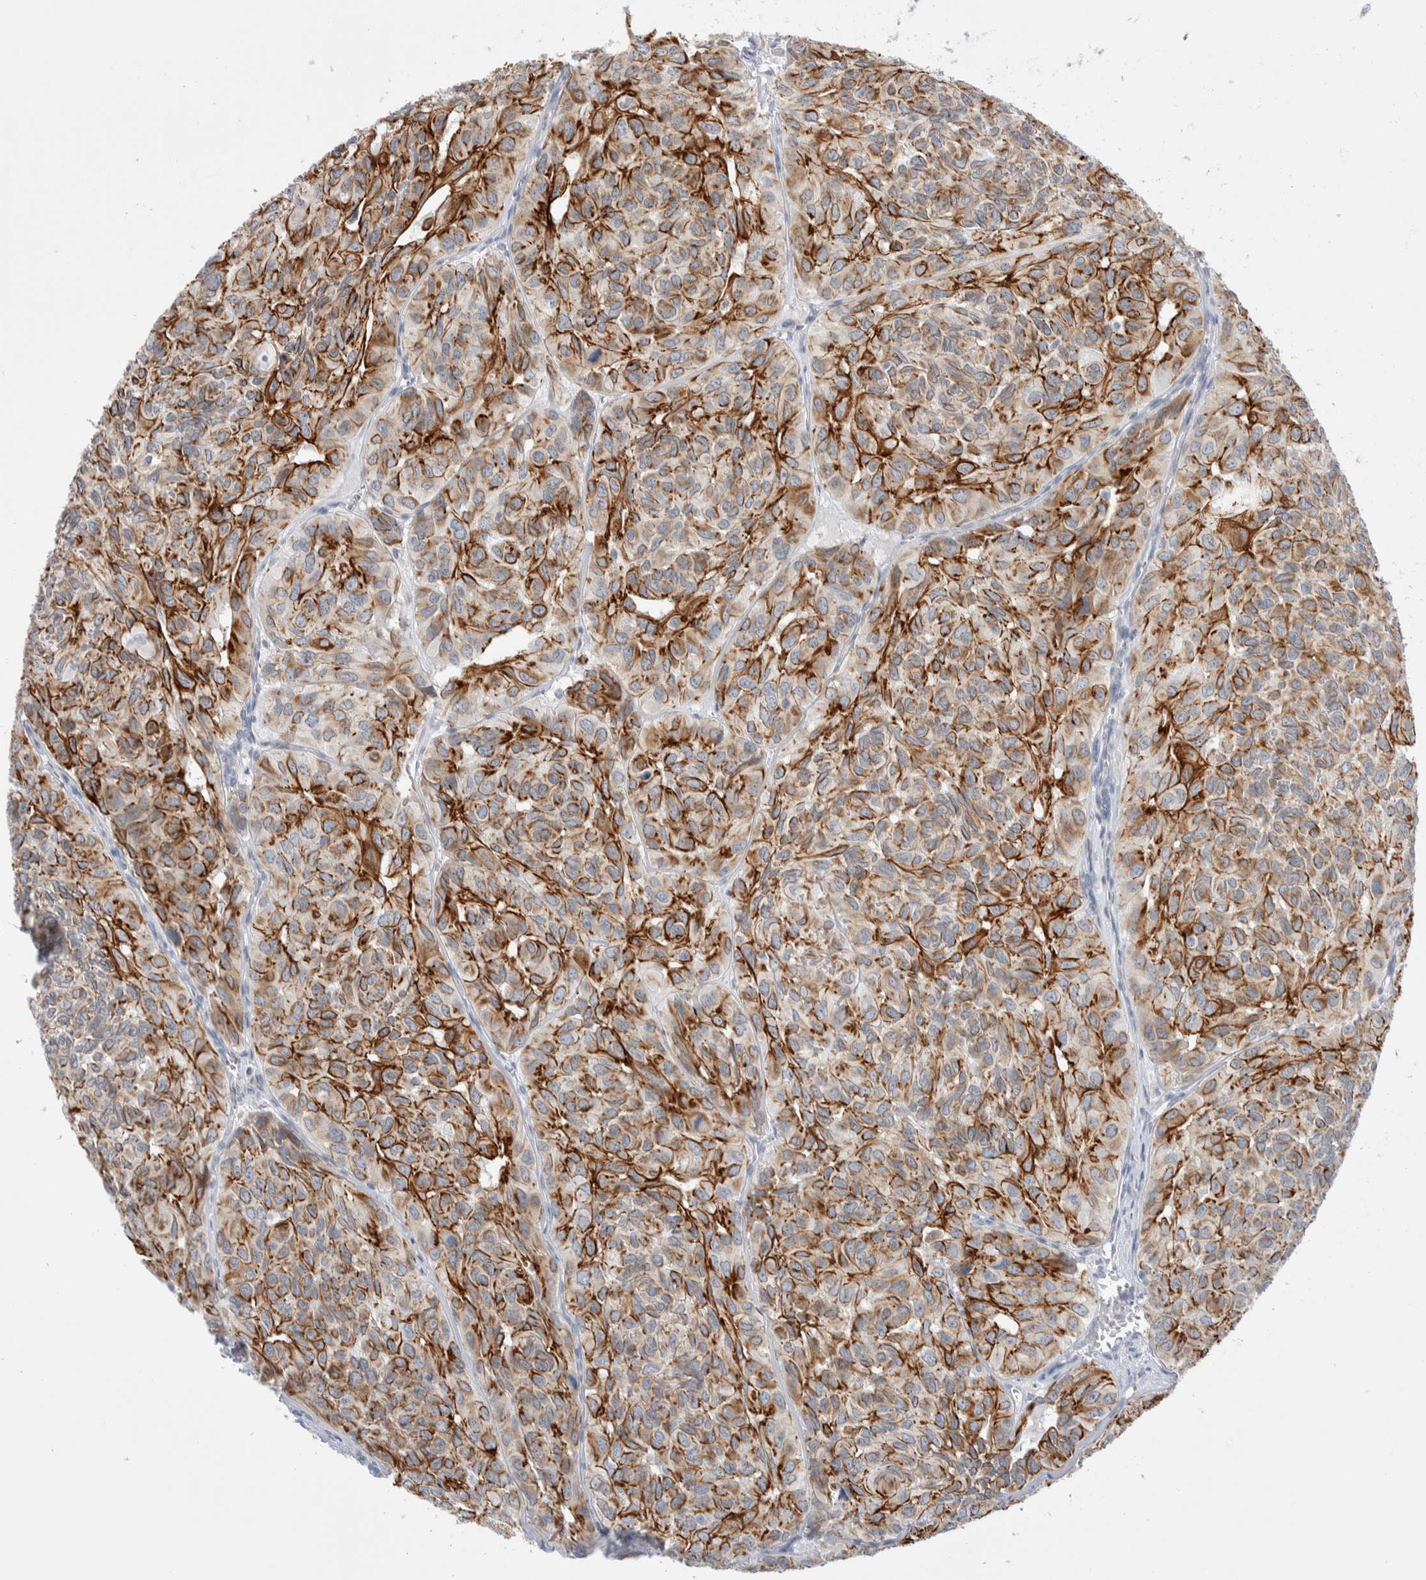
{"staining": {"intensity": "strong", "quantity": ">75%", "location": "cytoplasmic/membranous"}, "tissue": "head and neck cancer", "cell_type": "Tumor cells", "image_type": "cancer", "snomed": [{"axis": "morphology", "description": "Adenocarcinoma, NOS"}, {"axis": "topography", "description": "Salivary gland, NOS"}, {"axis": "topography", "description": "Head-Neck"}], "caption": "IHC micrograph of head and neck cancer (adenocarcinoma) stained for a protein (brown), which exhibits high levels of strong cytoplasmic/membranous positivity in approximately >75% of tumor cells.", "gene": "C1orf112", "patient": {"sex": "female", "age": 76}}